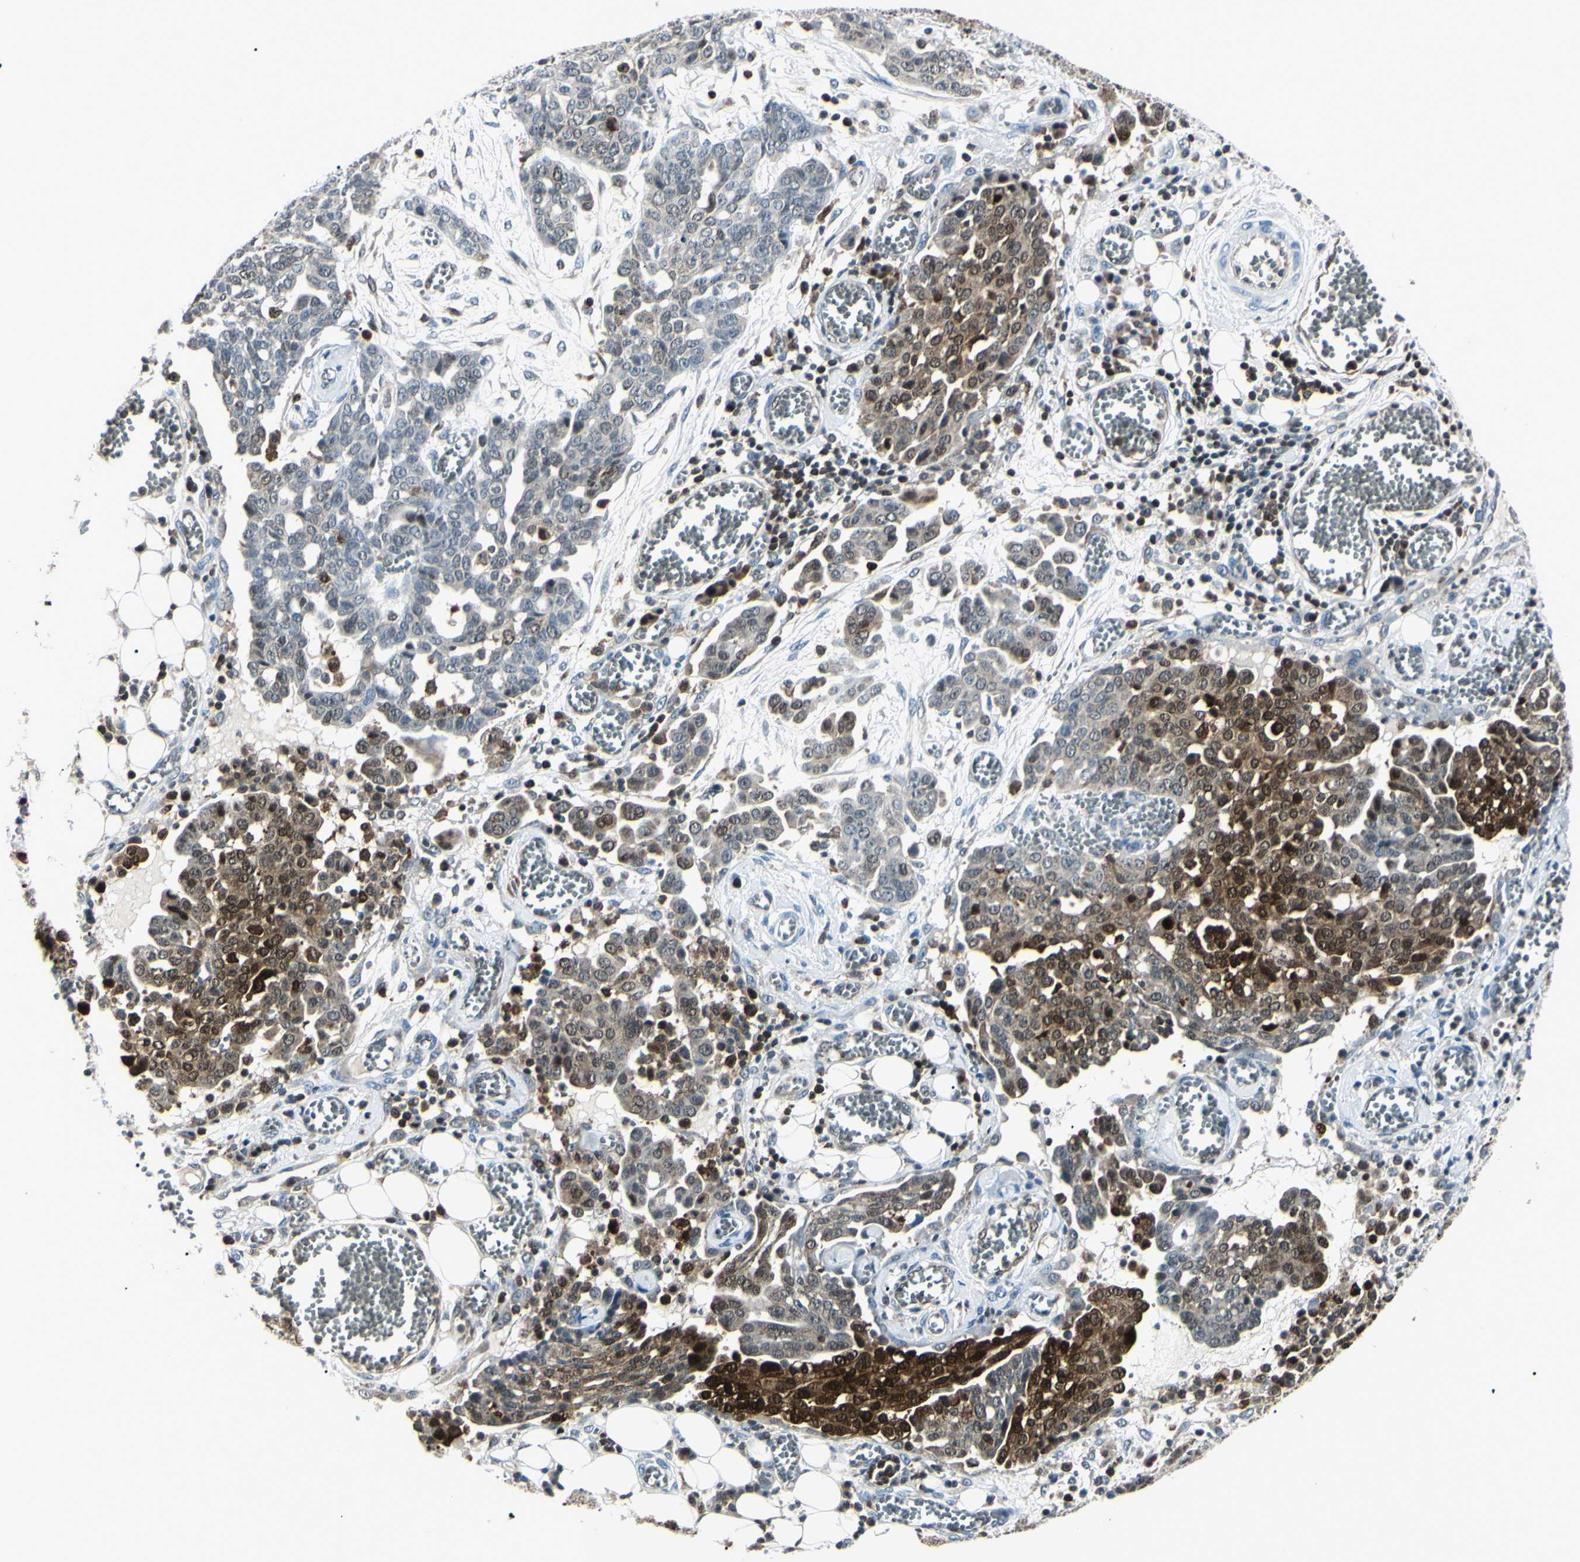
{"staining": {"intensity": "strong", "quantity": "25%-75%", "location": "cytoplasmic/membranous,nuclear"}, "tissue": "ovarian cancer", "cell_type": "Tumor cells", "image_type": "cancer", "snomed": [{"axis": "morphology", "description": "Cystadenocarcinoma, serous, NOS"}, {"axis": "topography", "description": "Soft tissue"}, {"axis": "topography", "description": "Ovary"}], "caption": "Brown immunohistochemical staining in ovarian cancer shows strong cytoplasmic/membranous and nuclear staining in about 25%-75% of tumor cells.", "gene": "PGK1", "patient": {"sex": "female", "age": 57}}